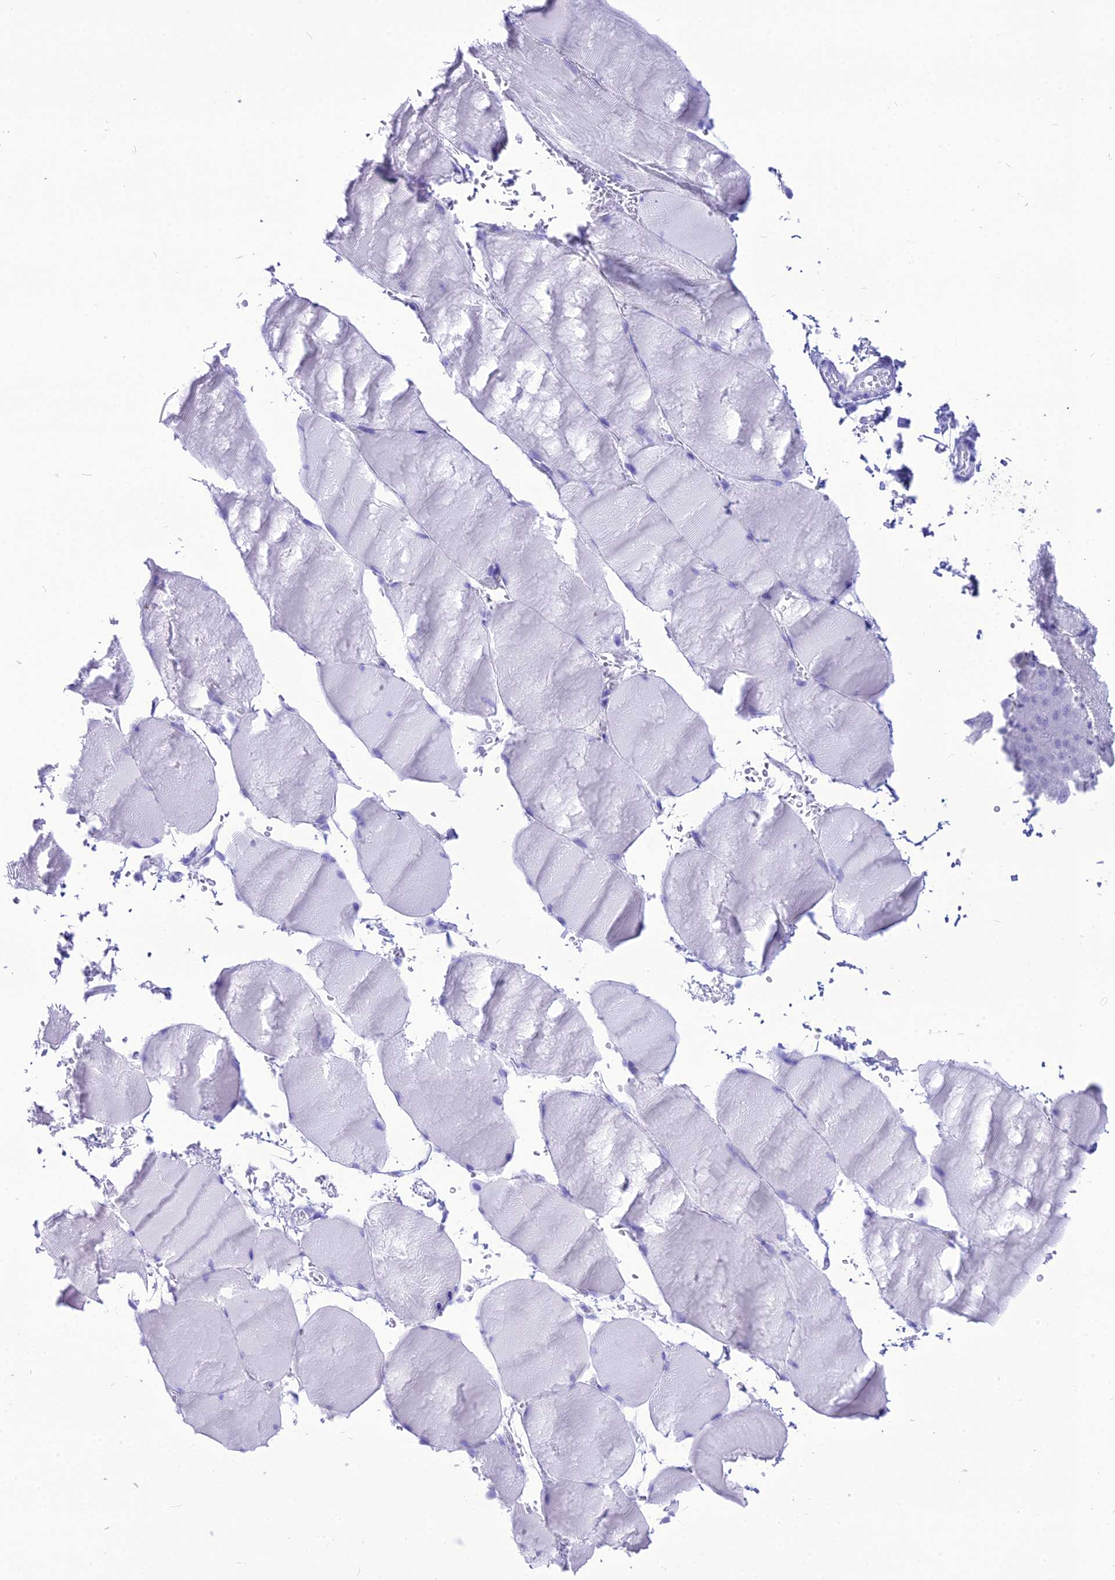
{"staining": {"intensity": "negative", "quantity": "none", "location": "none"}, "tissue": "skeletal muscle", "cell_type": "Myocytes", "image_type": "normal", "snomed": [{"axis": "morphology", "description": "Normal tissue, NOS"}, {"axis": "topography", "description": "Skeletal muscle"}, {"axis": "topography", "description": "Head-Neck"}], "caption": "A histopathology image of skeletal muscle stained for a protein exhibits no brown staining in myocytes.", "gene": "PNMA5", "patient": {"sex": "male", "age": 66}}